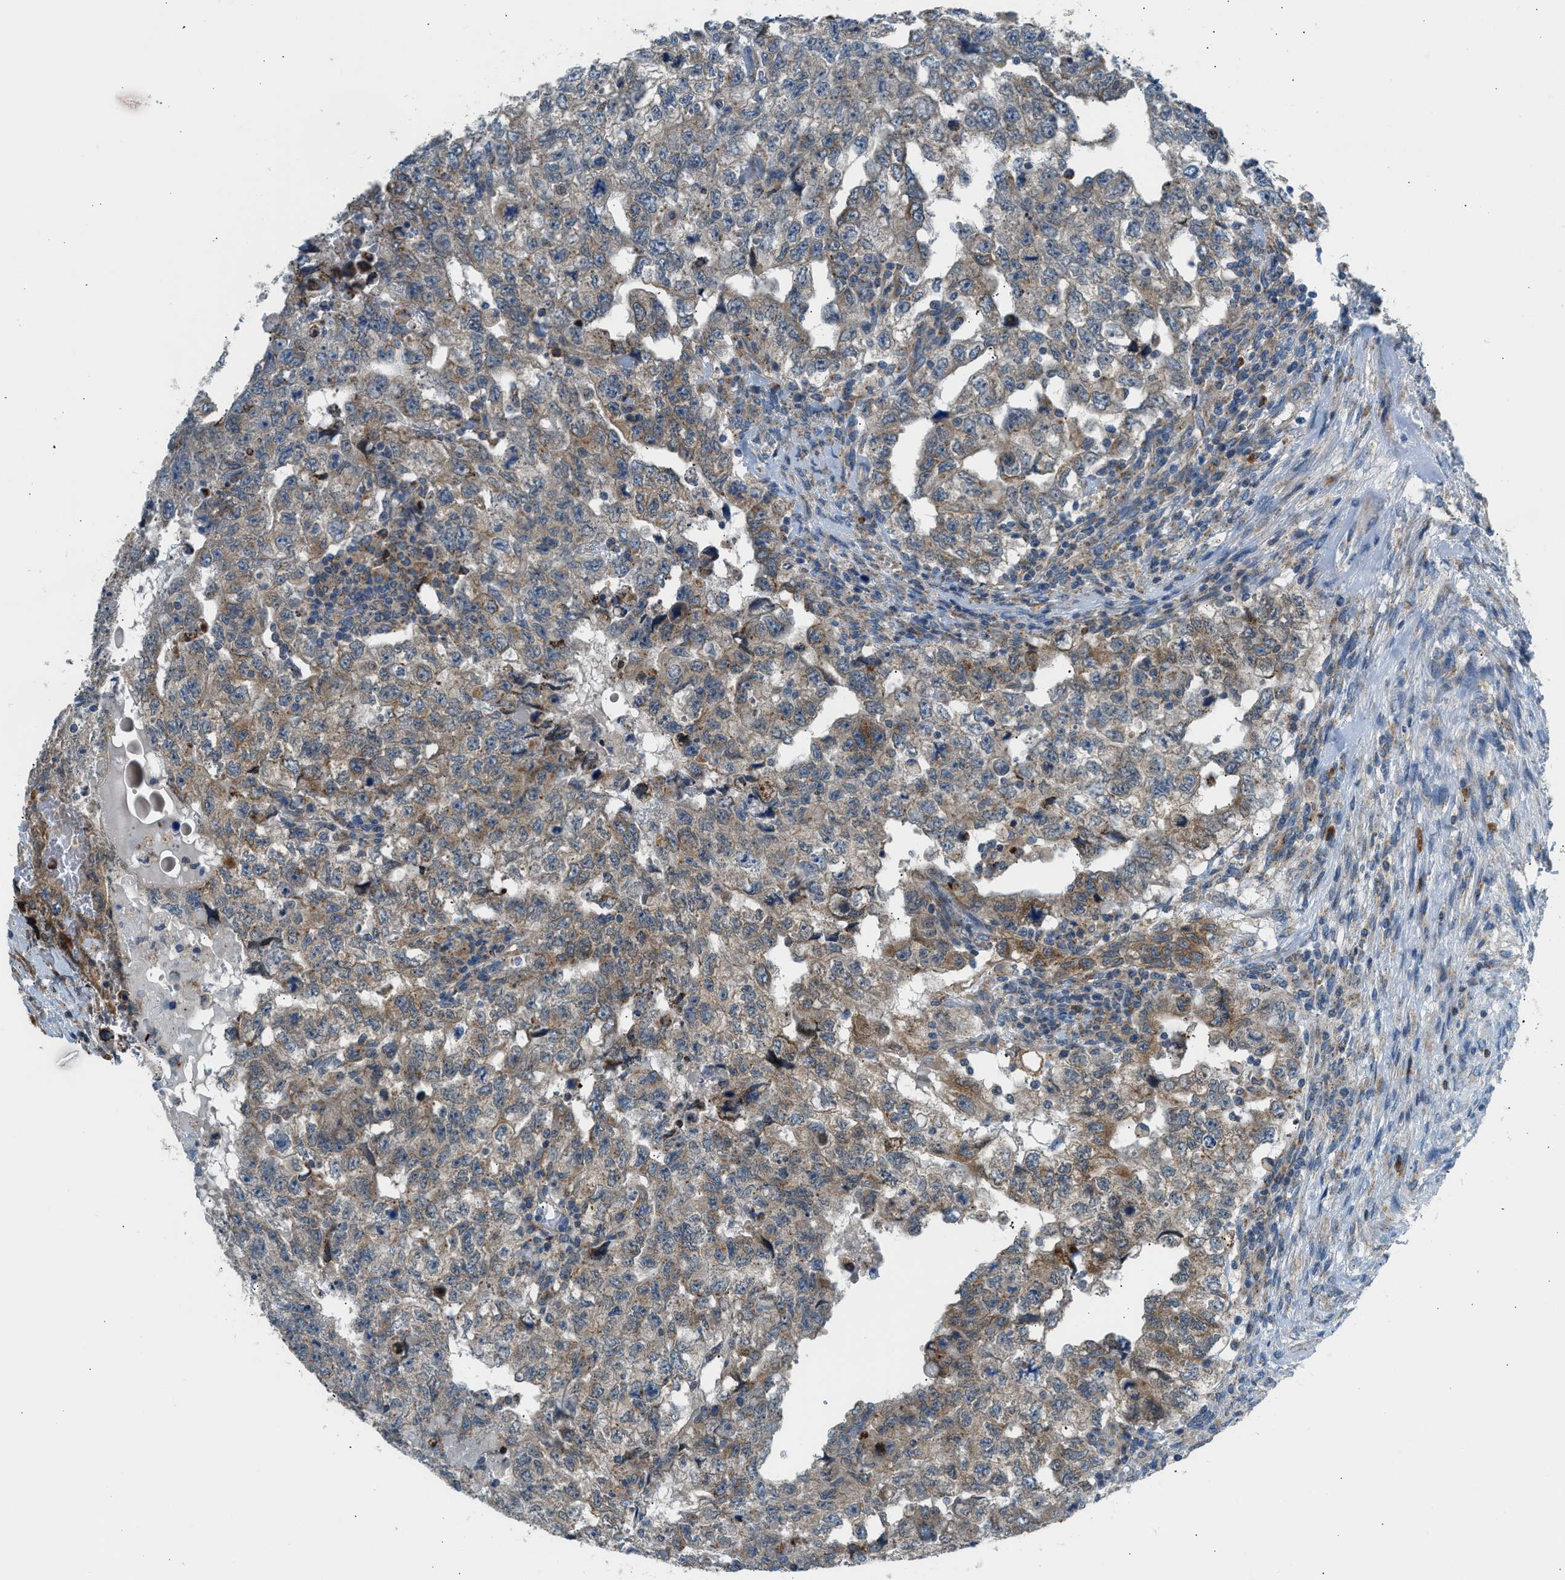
{"staining": {"intensity": "moderate", "quantity": "25%-75%", "location": "cytoplasmic/membranous"}, "tissue": "testis cancer", "cell_type": "Tumor cells", "image_type": "cancer", "snomed": [{"axis": "morphology", "description": "Carcinoma, Embryonal, NOS"}, {"axis": "topography", "description": "Testis"}], "caption": "There is medium levels of moderate cytoplasmic/membranous staining in tumor cells of testis cancer, as demonstrated by immunohistochemical staining (brown color).", "gene": "EDARADD", "patient": {"sex": "male", "age": 36}}